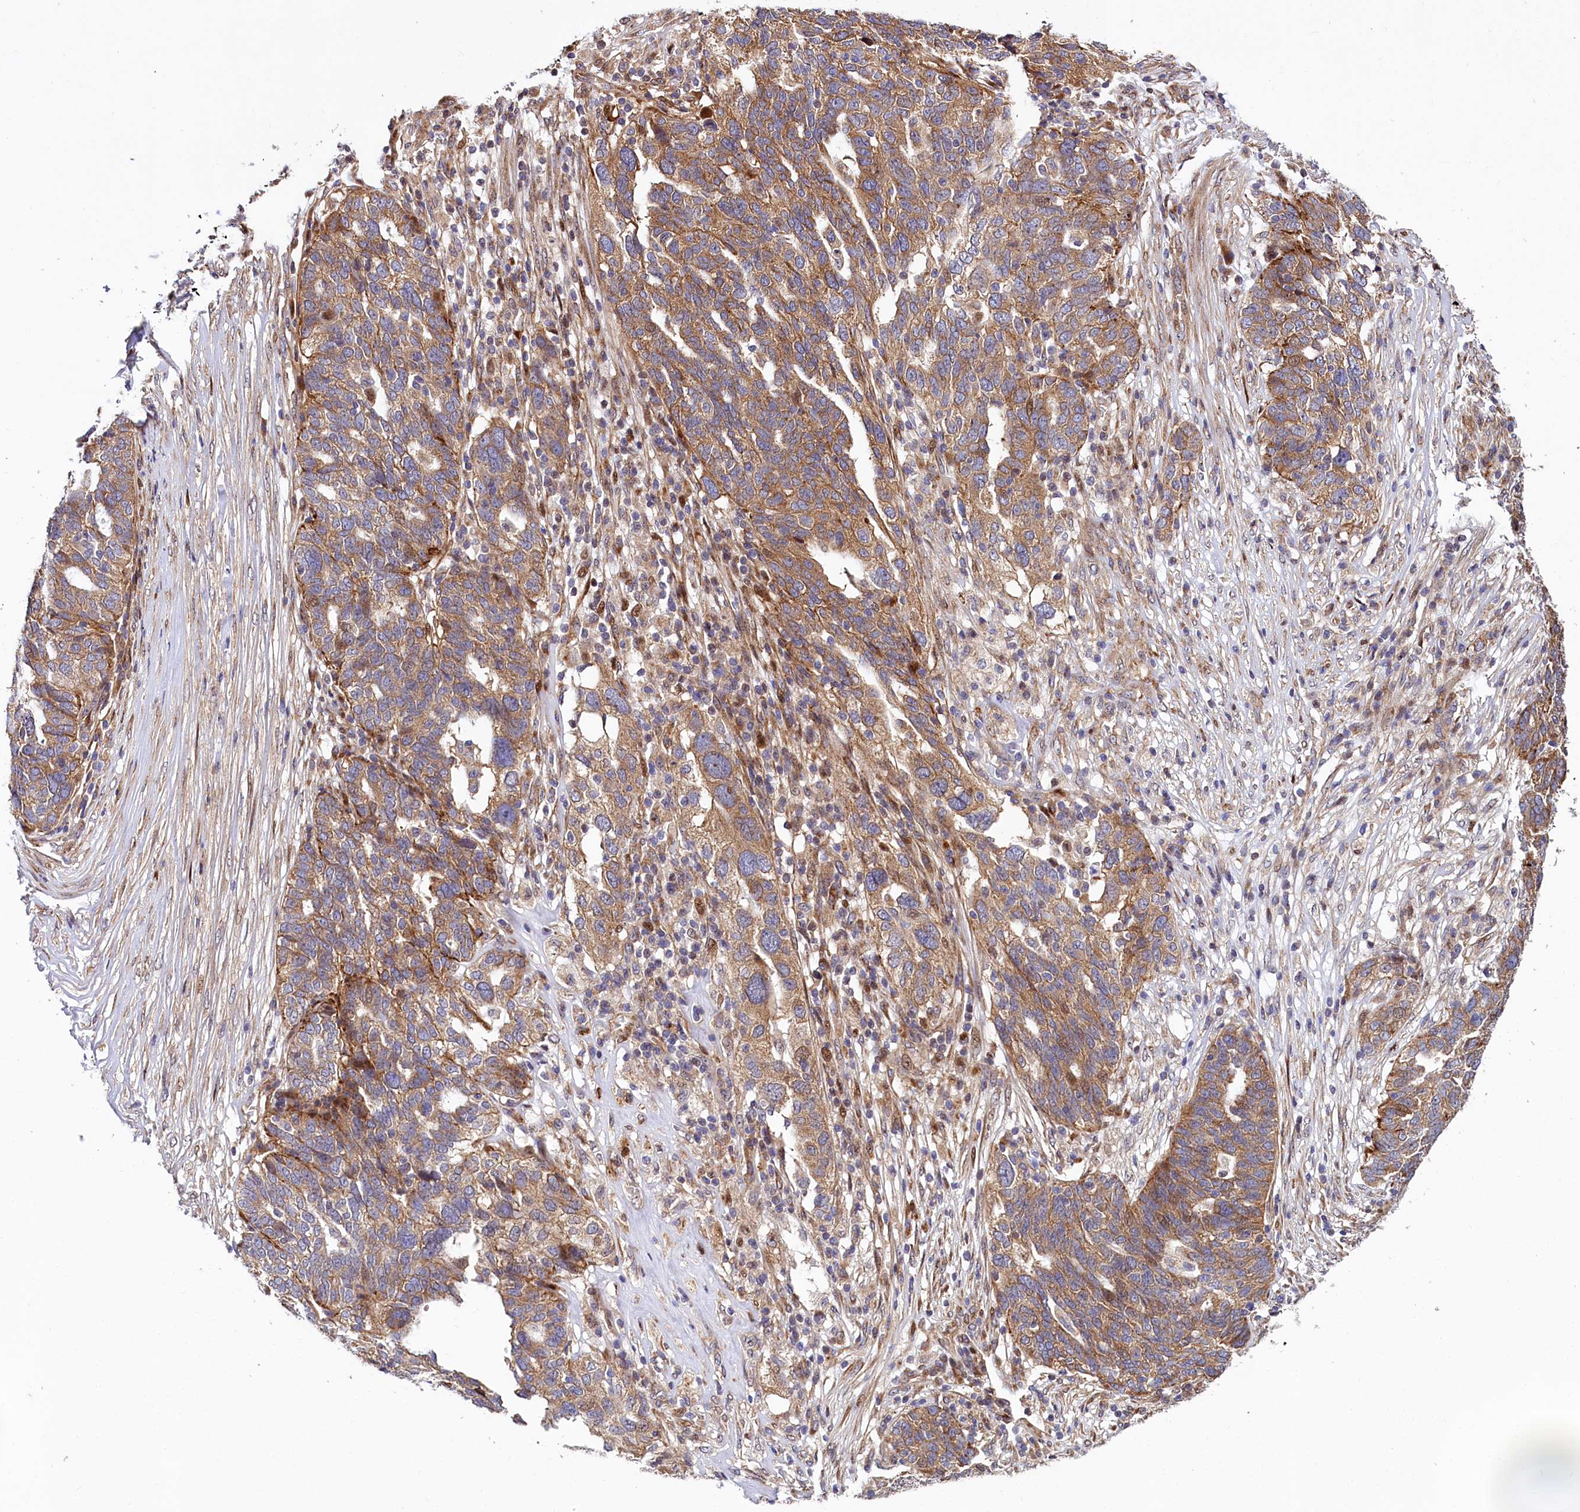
{"staining": {"intensity": "moderate", "quantity": ">75%", "location": "cytoplasmic/membranous"}, "tissue": "ovarian cancer", "cell_type": "Tumor cells", "image_type": "cancer", "snomed": [{"axis": "morphology", "description": "Cystadenocarcinoma, serous, NOS"}, {"axis": "topography", "description": "Ovary"}], "caption": "A medium amount of moderate cytoplasmic/membranous positivity is appreciated in about >75% of tumor cells in ovarian serous cystadenocarcinoma tissue.", "gene": "PDZRN3", "patient": {"sex": "female", "age": 59}}